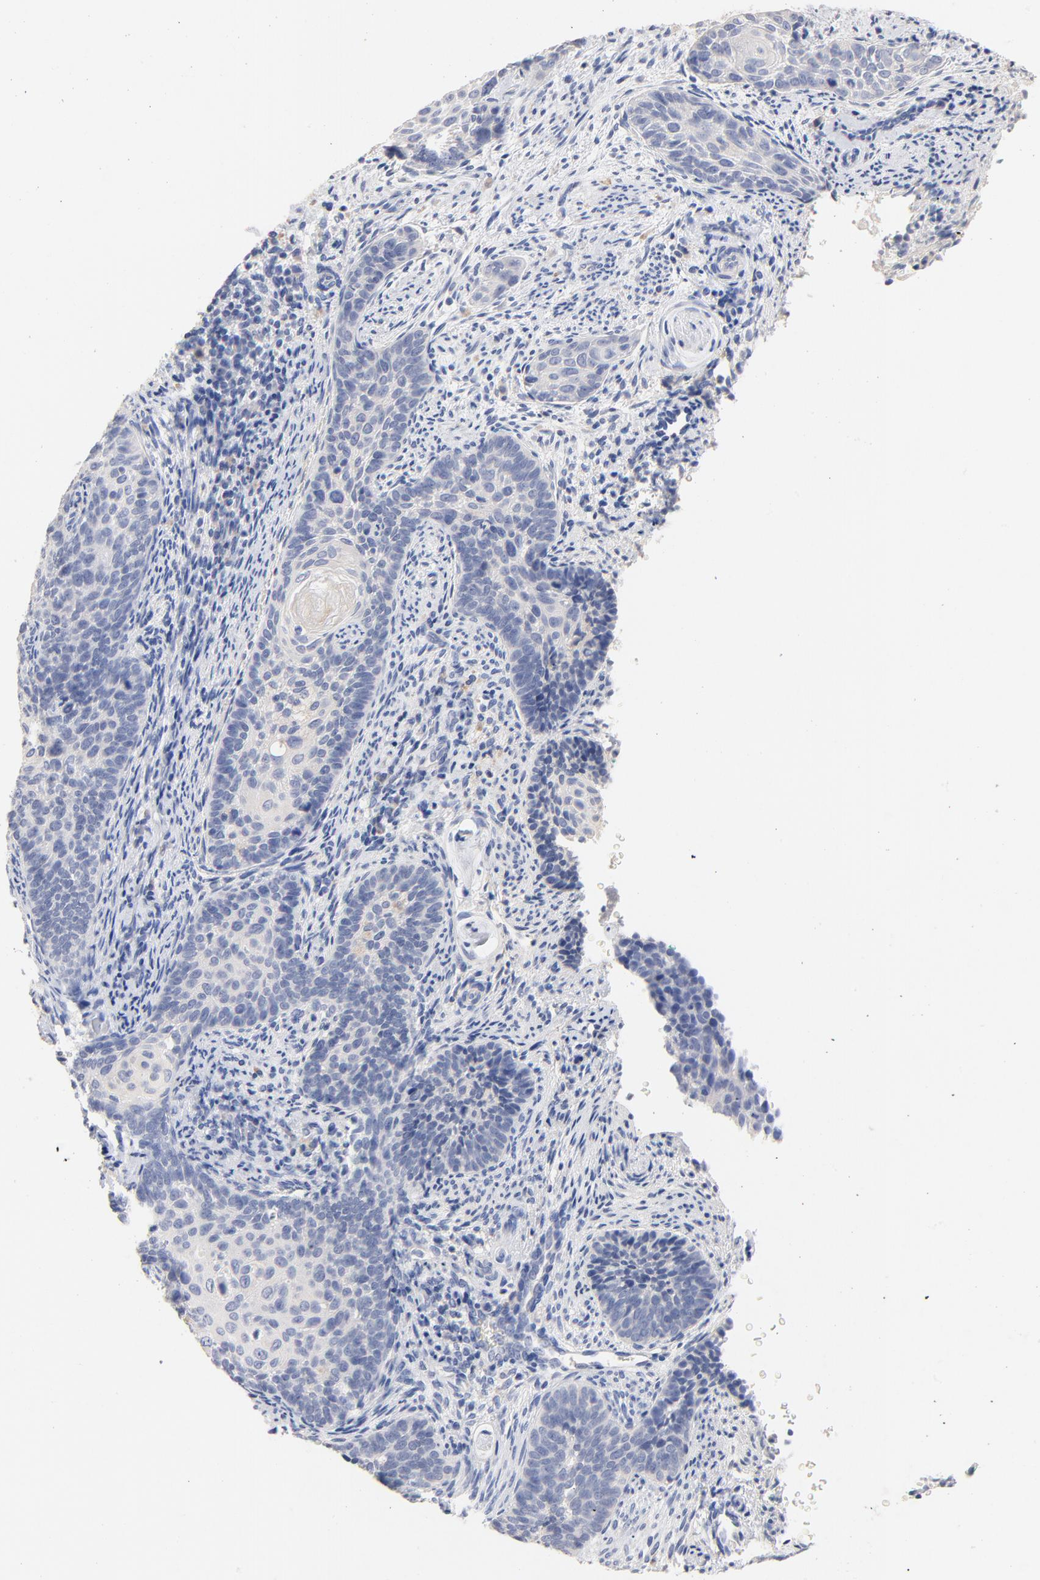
{"staining": {"intensity": "negative", "quantity": "none", "location": "none"}, "tissue": "cervical cancer", "cell_type": "Tumor cells", "image_type": "cancer", "snomed": [{"axis": "morphology", "description": "Squamous cell carcinoma, NOS"}, {"axis": "topography", "description": "Cervix"}], "caption": "This is a histopathology image of immunohistochemistry staining of cervical cancer (squamous cell carcinoma), which shows no staining in tumor cells.", "gene": "CPS1", "patient": {"sex": "female", "age": 33}}